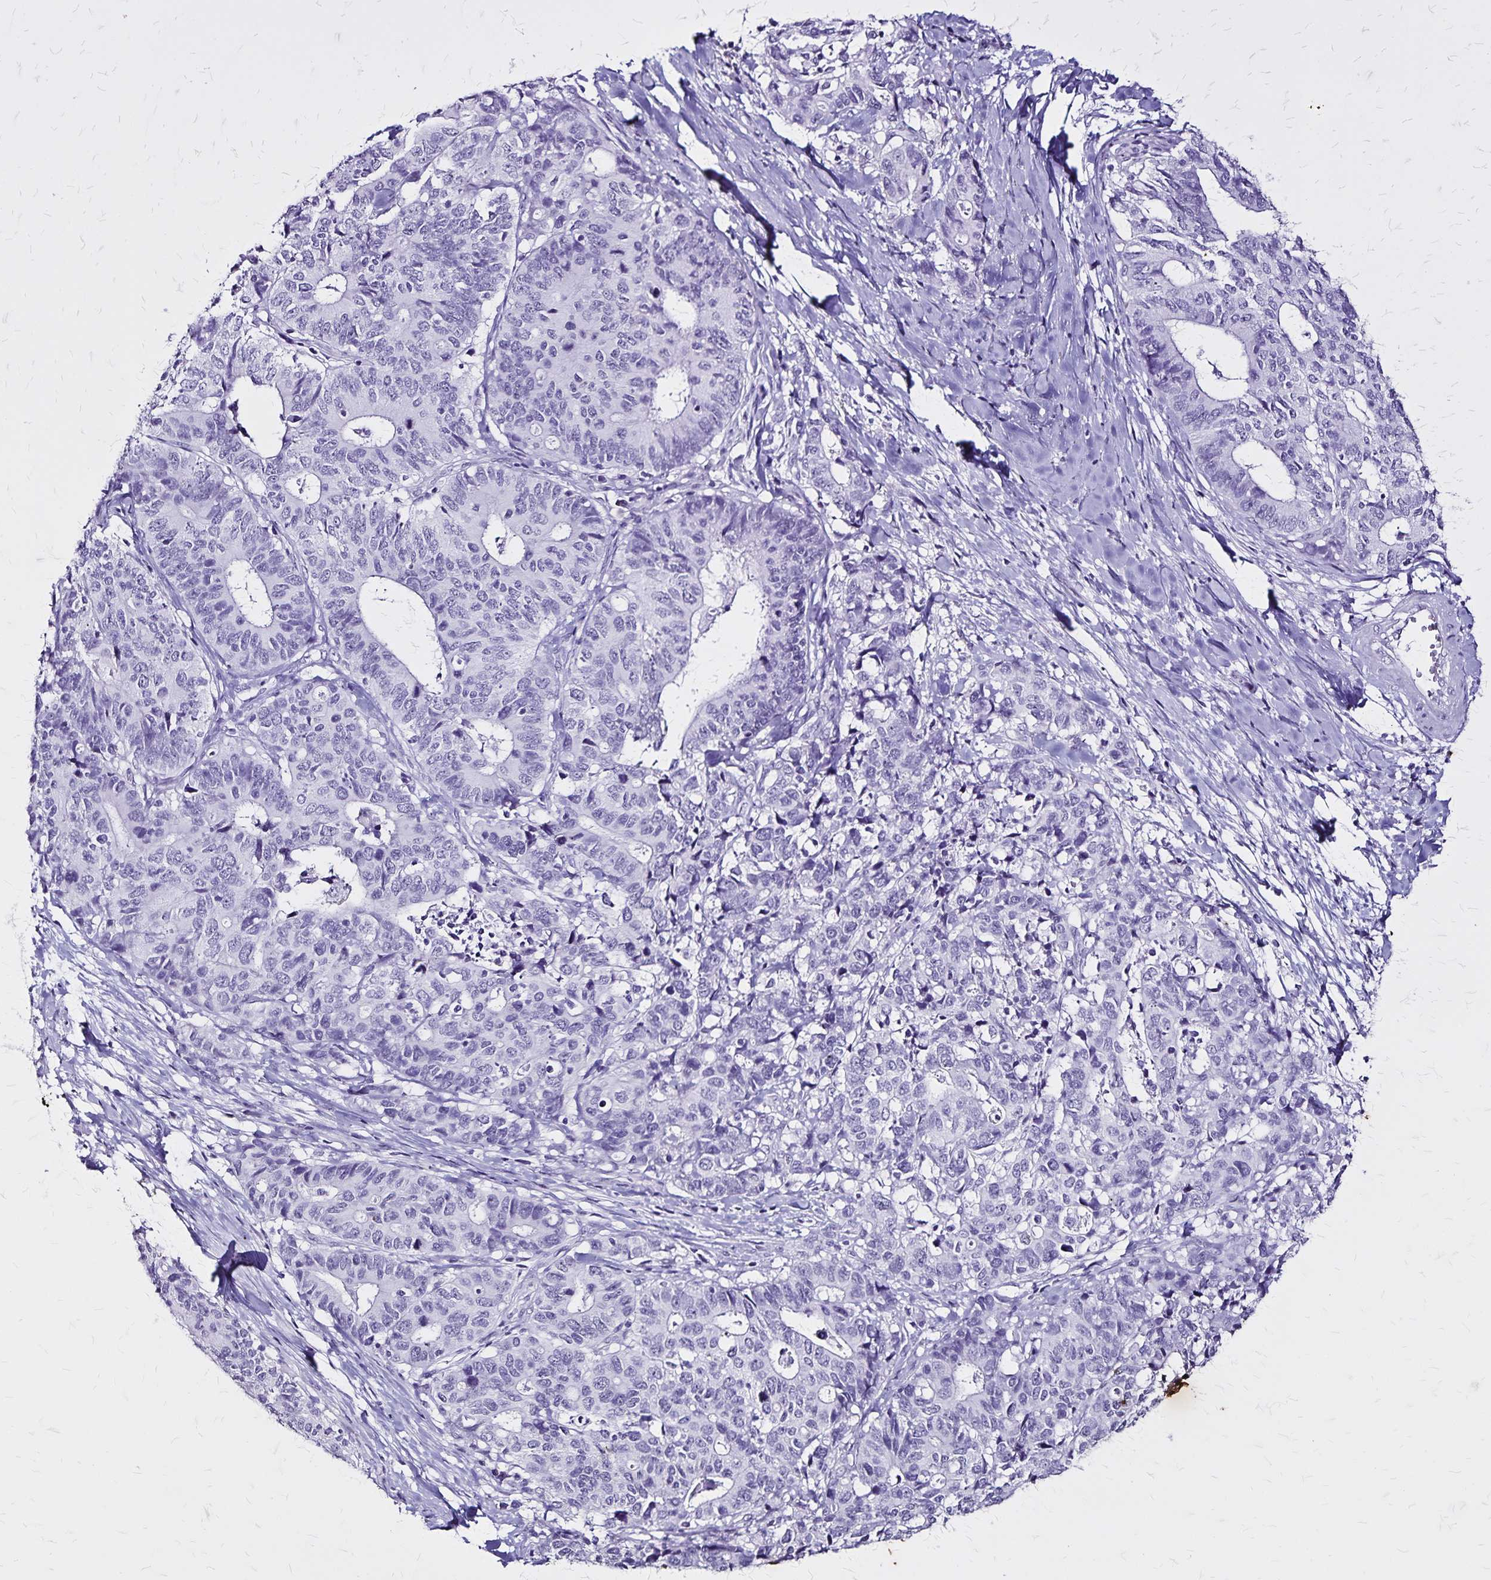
{"staining": {"intensity": "negative", "quantity": "none", "location": "none"}, "tissue": "stomach cancer", "cell_type": "Tumor cells", "image_type": "cancer", "snomed": [{"axis": "morphology", "description": "Adenocarcinoma, NOS"}, {"axis": "topography", "description": "Stomach, upper"}], "caption": "DAB (3,3'-diaminobenzidine) immunohistochemical staining of stomach cancer (adenocarcinoma) reveals no significant staining in tumor cells. Nuclei are stained in blue.", "gene": "KRT2", "patient": {"sex": "female", "age": 67}}